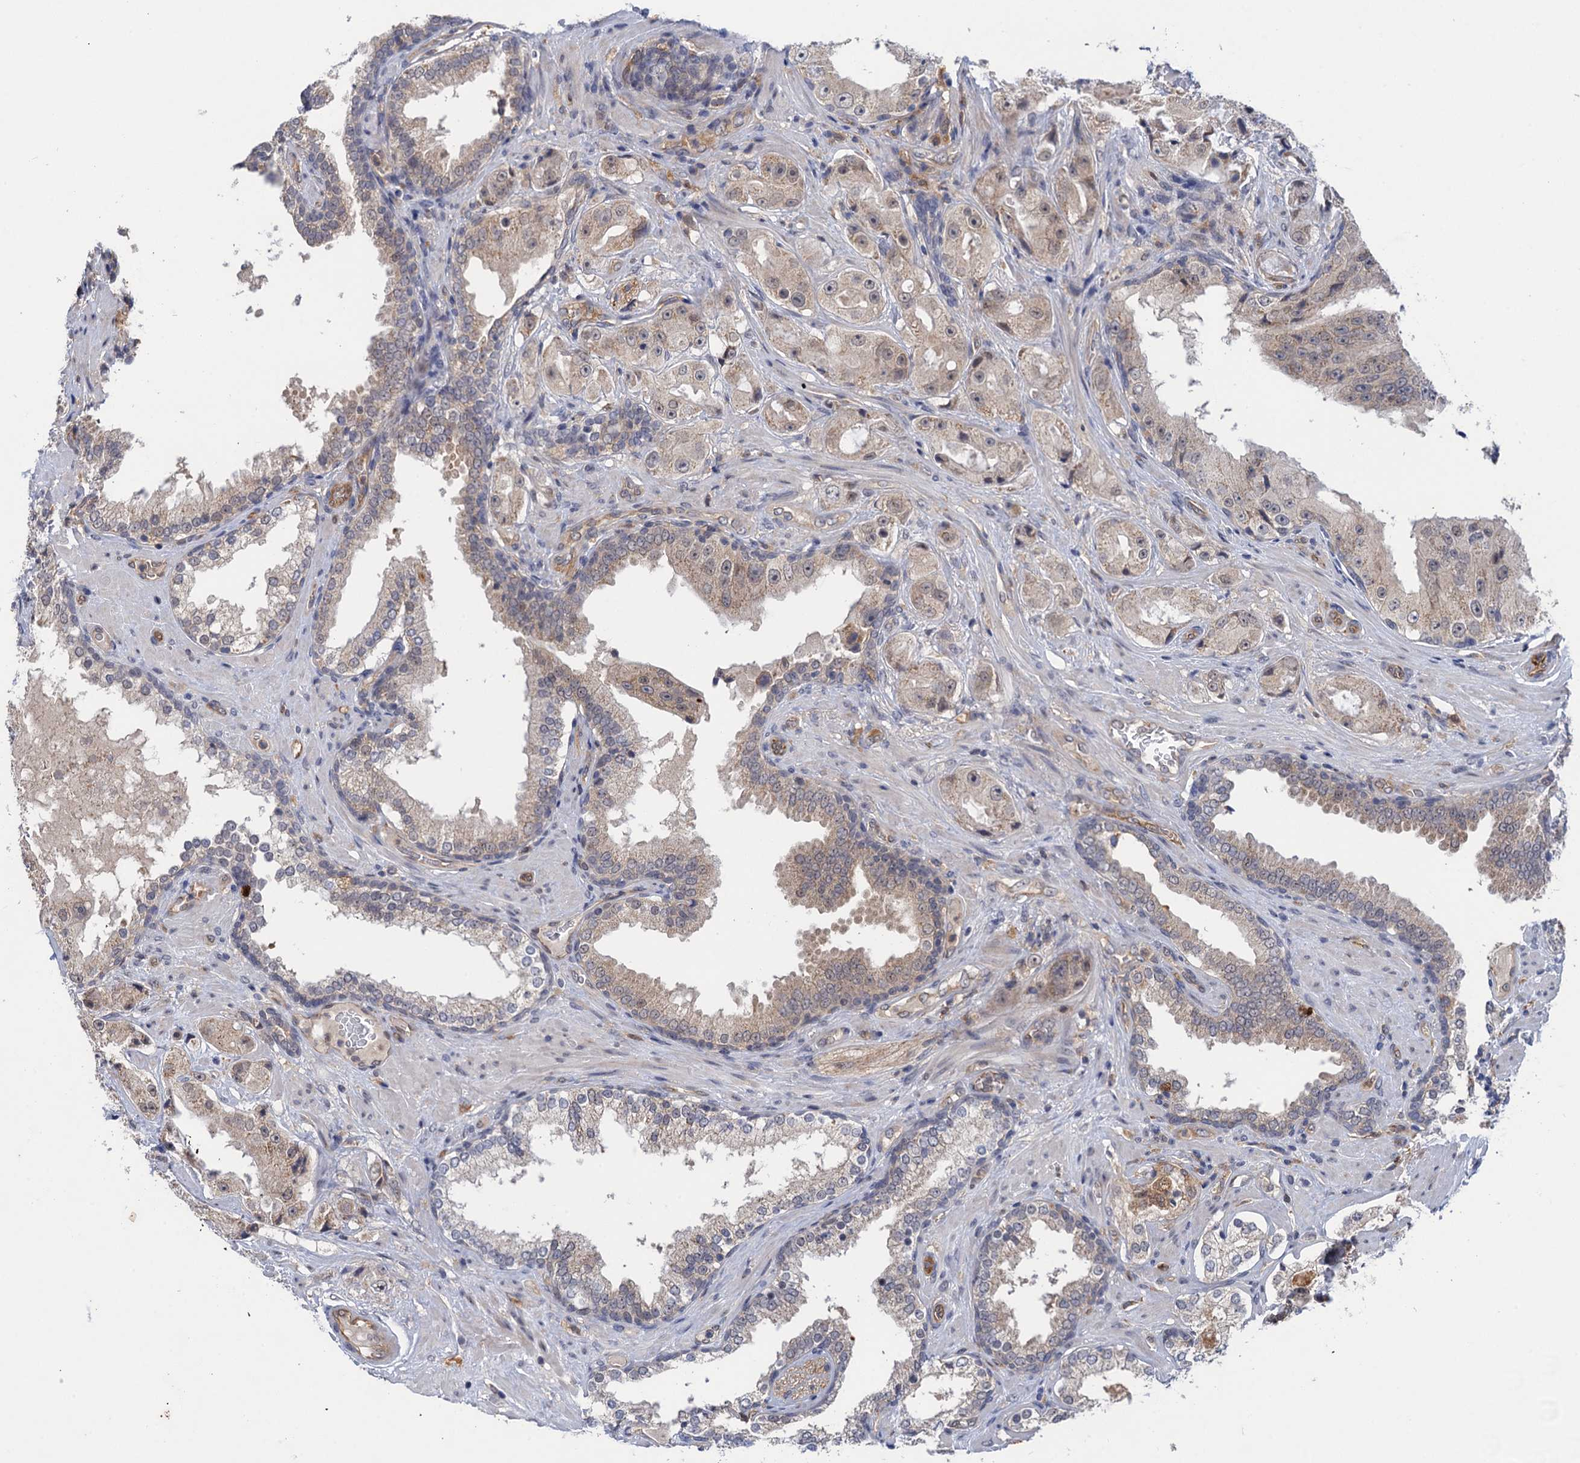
{"staining": {"intensity": "weak", "quantity": "<25%", "location": "cytoplasmic/membranous"}, "tissue": "prostate cancer", "cell_type": "Tumor cells", "image_type": "cancer", "snomed": [{"axis": "morphology", "description": "Adenocarcinoma, High grade"}, {"axis": "topography", "description": "Prostate"}], "caption": "IHC micrograph of neoplastic tissue: high-grade adenocarcinoma (prostate) stained with DAB (3,3'-diaminobenzidine) reveals no significant protein expression in tumor cells.", "gene": "NEK8", "patient": {"sex": "male", "age": 73}}